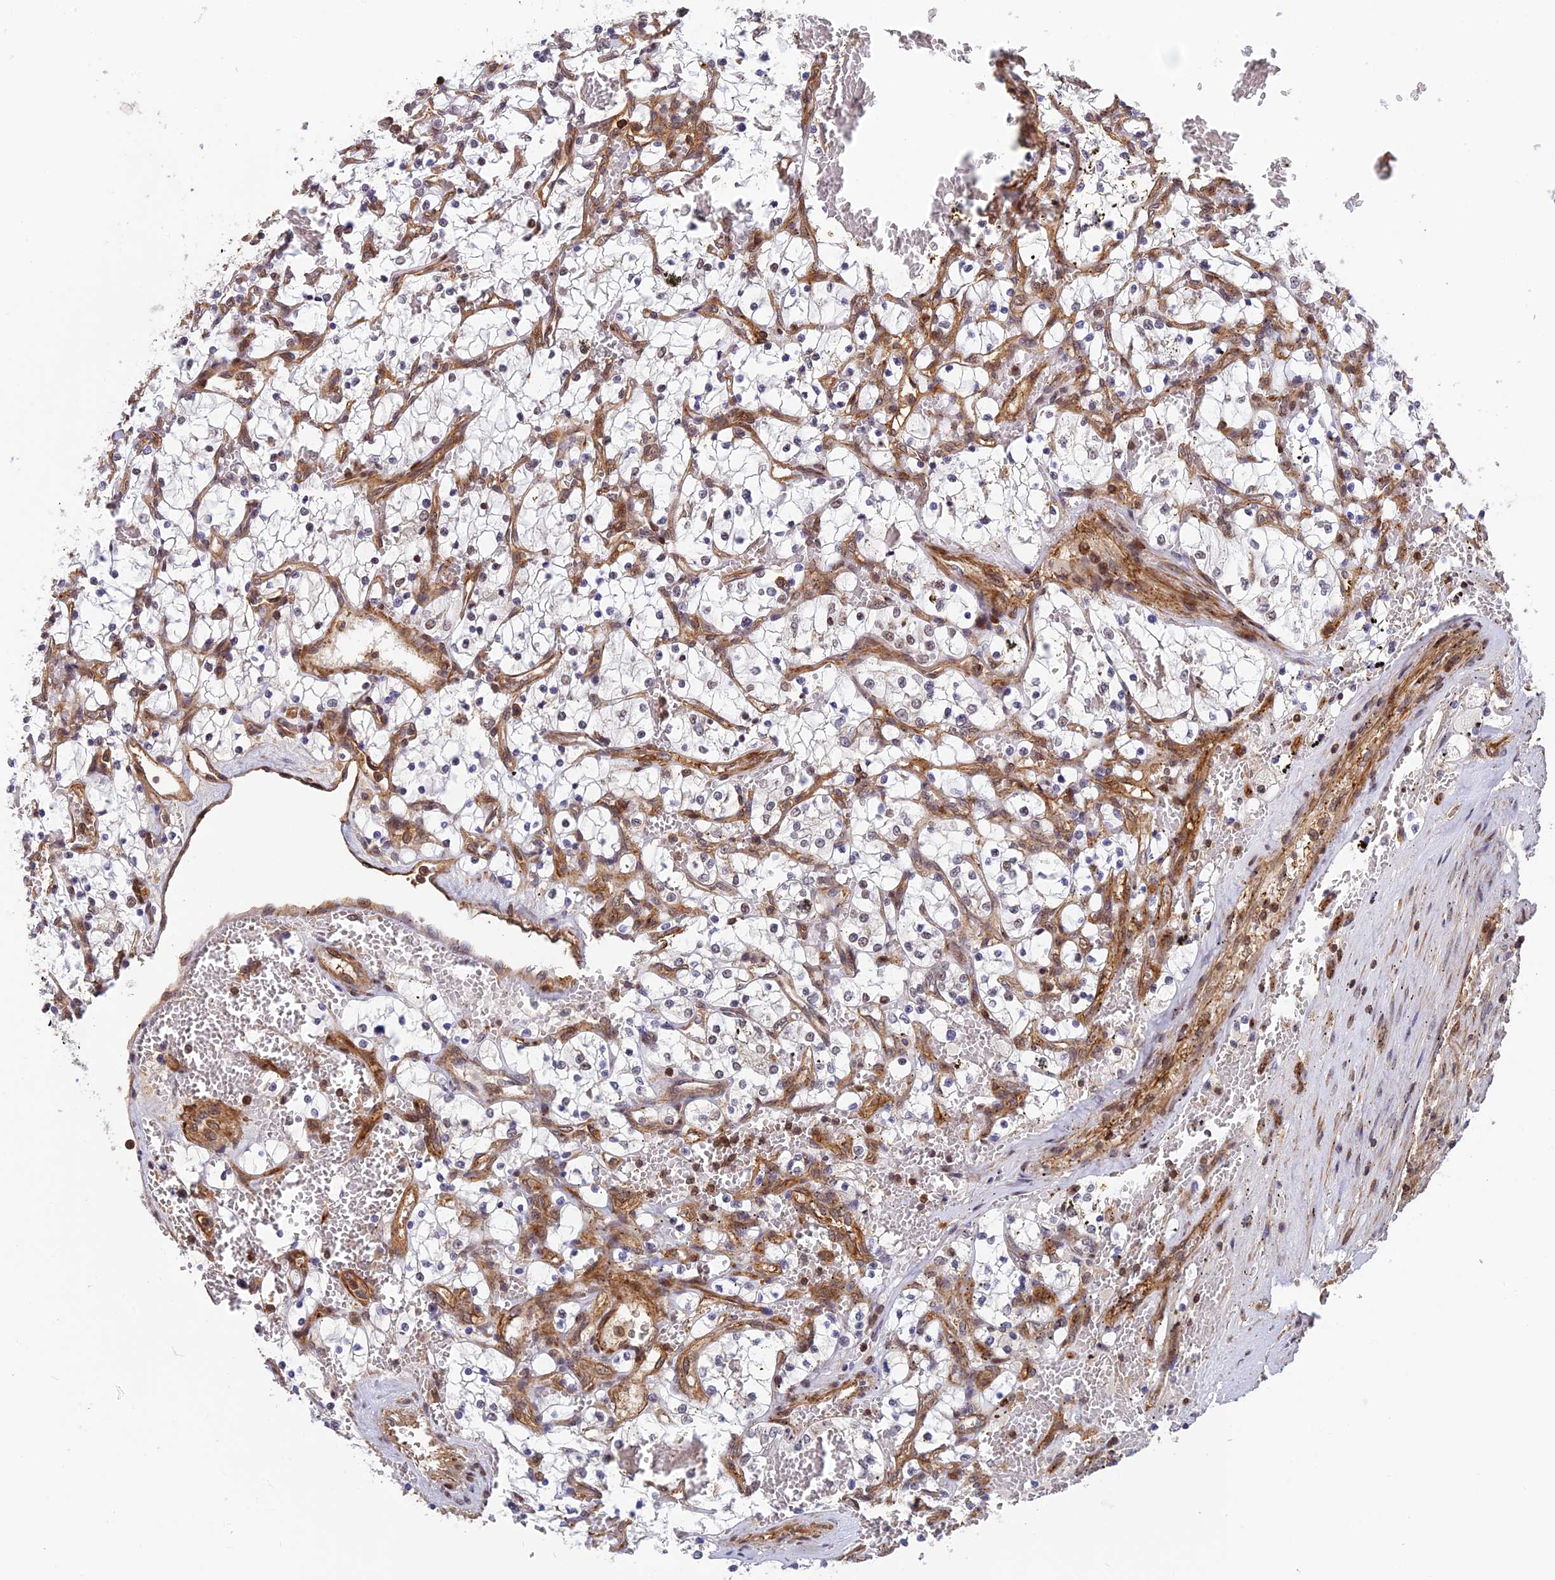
{"staining": {"intensity": "negative", "quantity": "none", "location": "none"}, "tissue": "renal cancer", "cell_type": "Tumor cells", "image_type": "cancer", "snomed": [{"axis": "morphology", "description": "Adenocarcinoma, NOS"}, {"axis": "topography", "description": "Kidney"}], "caption": "Immunohistochemistry (IHC) micrograph of neoplastic tissue: renal cancer stained with DAB reveals no significant protein expression in tumor cells.", "gene": "OSBPL1A", "patient": {"sex": "female", "age": 69}}